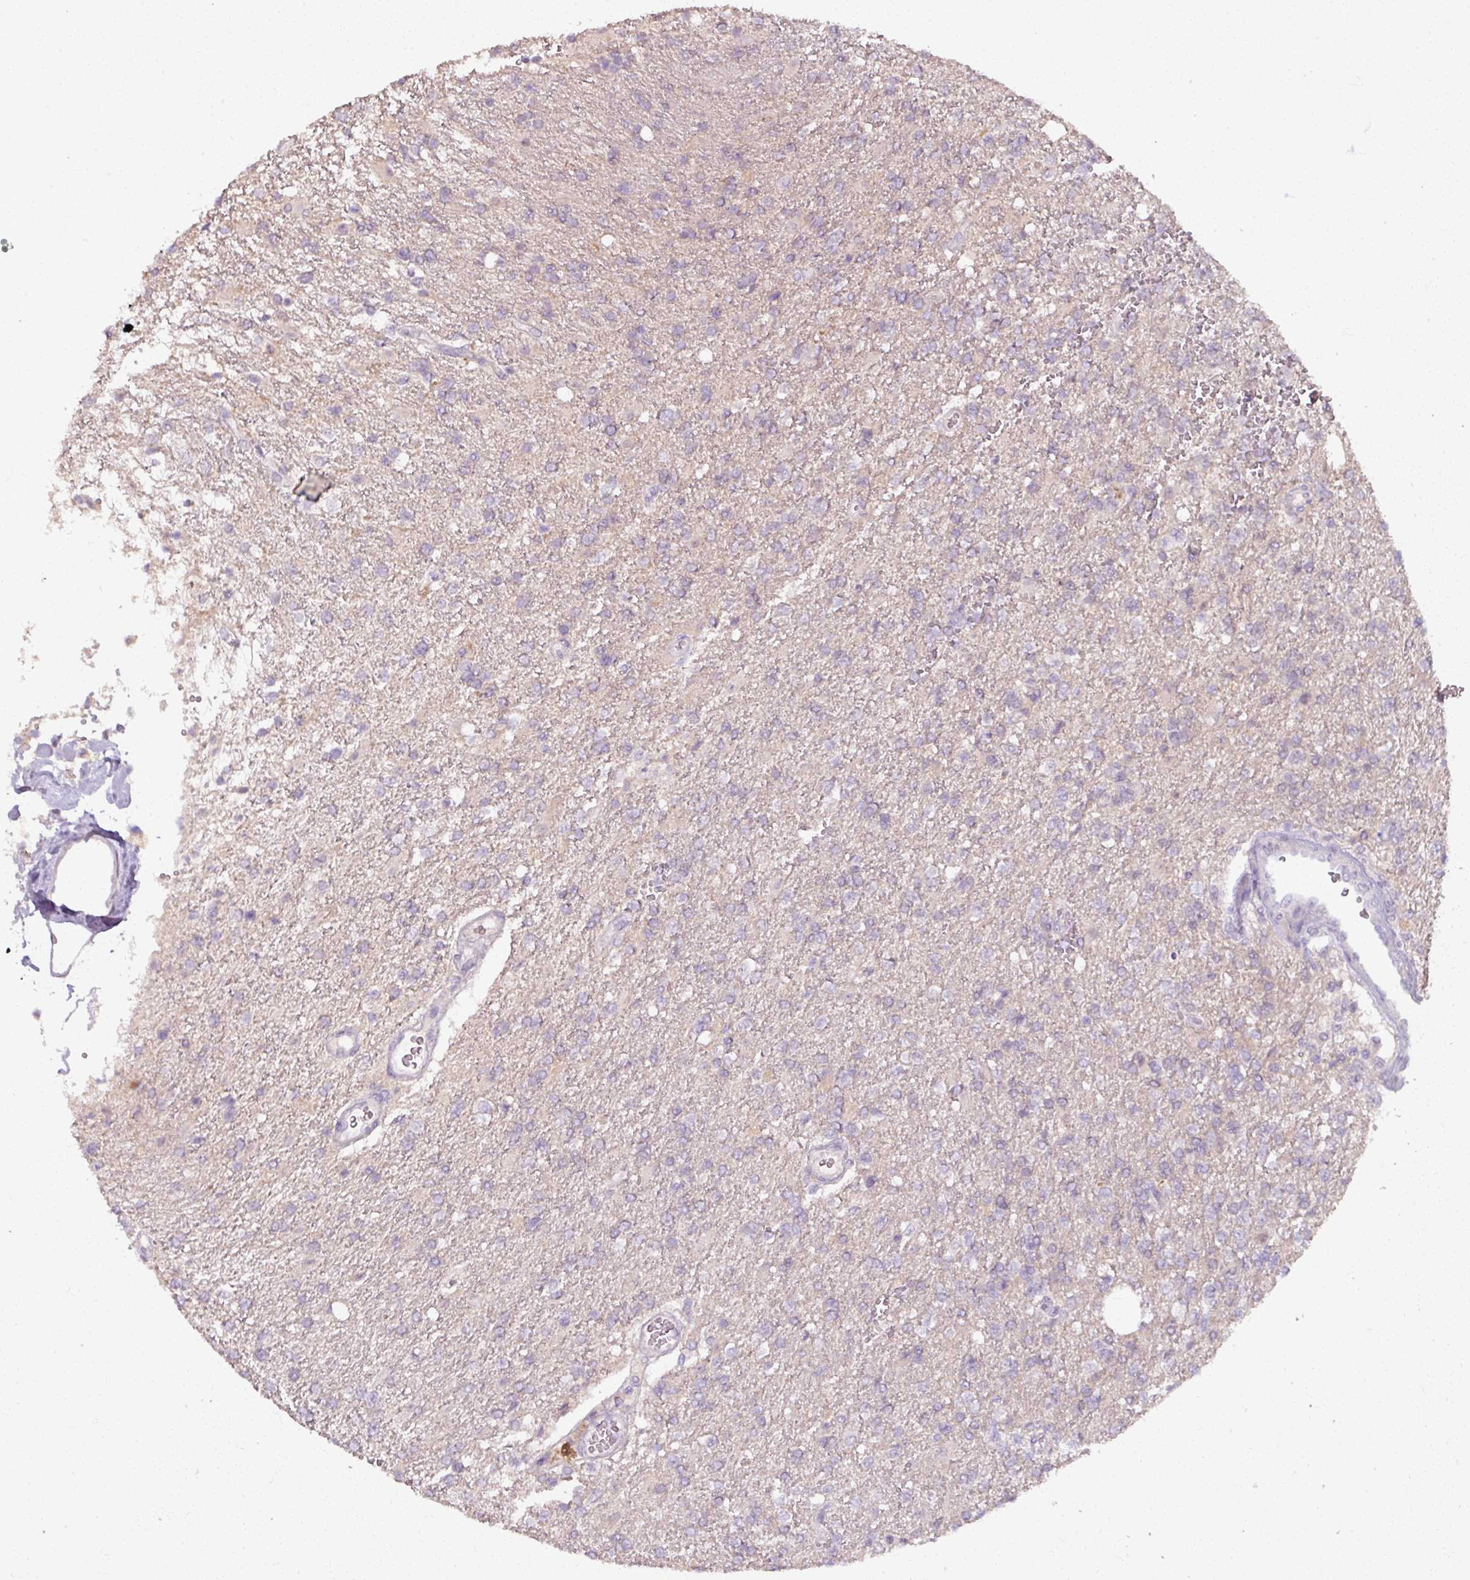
{"staining": {"intensity": "negative", "quantity": "none", "location": "none"}, "tissue": "glioma", "cell_type": "Tumor cells", "image_type": "cancer", "snomed": [{"axis": "morphology", "description": "Glioma, malignant, High grade"}, {"axis": "topography", "description": "Brain"}], "caption": "Immunohistochemistry of glioma reveals no positivity in tumor cells.", "gene": "PNMA6A", "patient": {"sex": "male", "age": 56}}